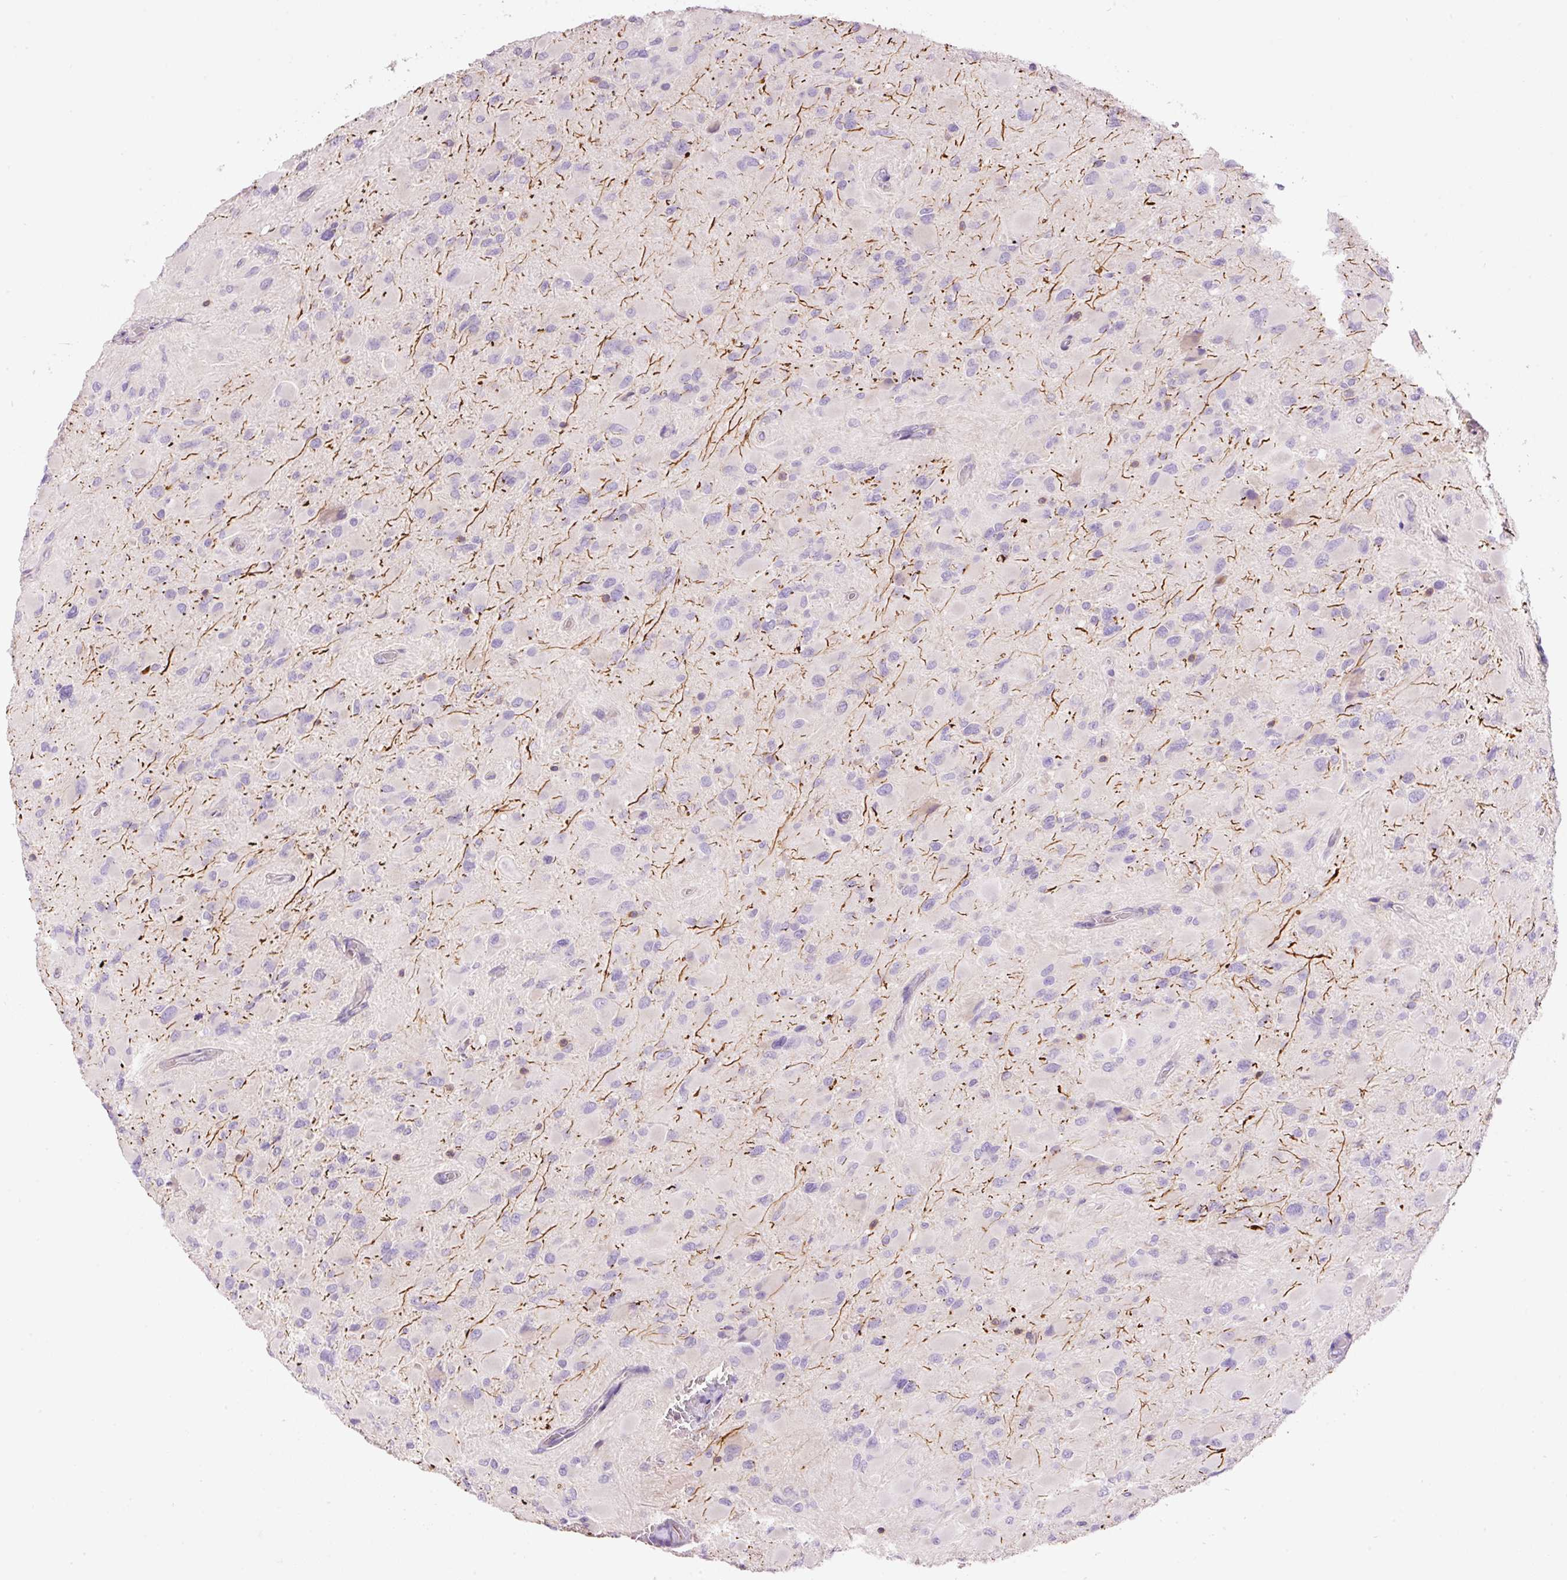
{"staining": {"intensity": "negative", "quantity": "none", "location": "none"}, "tissue": "glioma", "cell_type": "Tumor cells", "image_type": "cancer", "snomed": [{"axis": "morphology", "description": "Glioma, malignant, High grade"}, {"axis": "topography", "description": "Cerebral cortex"}], "caption": "Immunohistochemical staining of malignant glioma (high-grade) reveals no significant staining in tumor cells. (DAB immunohistochemistry with hematoxylin counter stain).", "gene": "DOK6", "patient": {"sex": "female", "age": 36}}